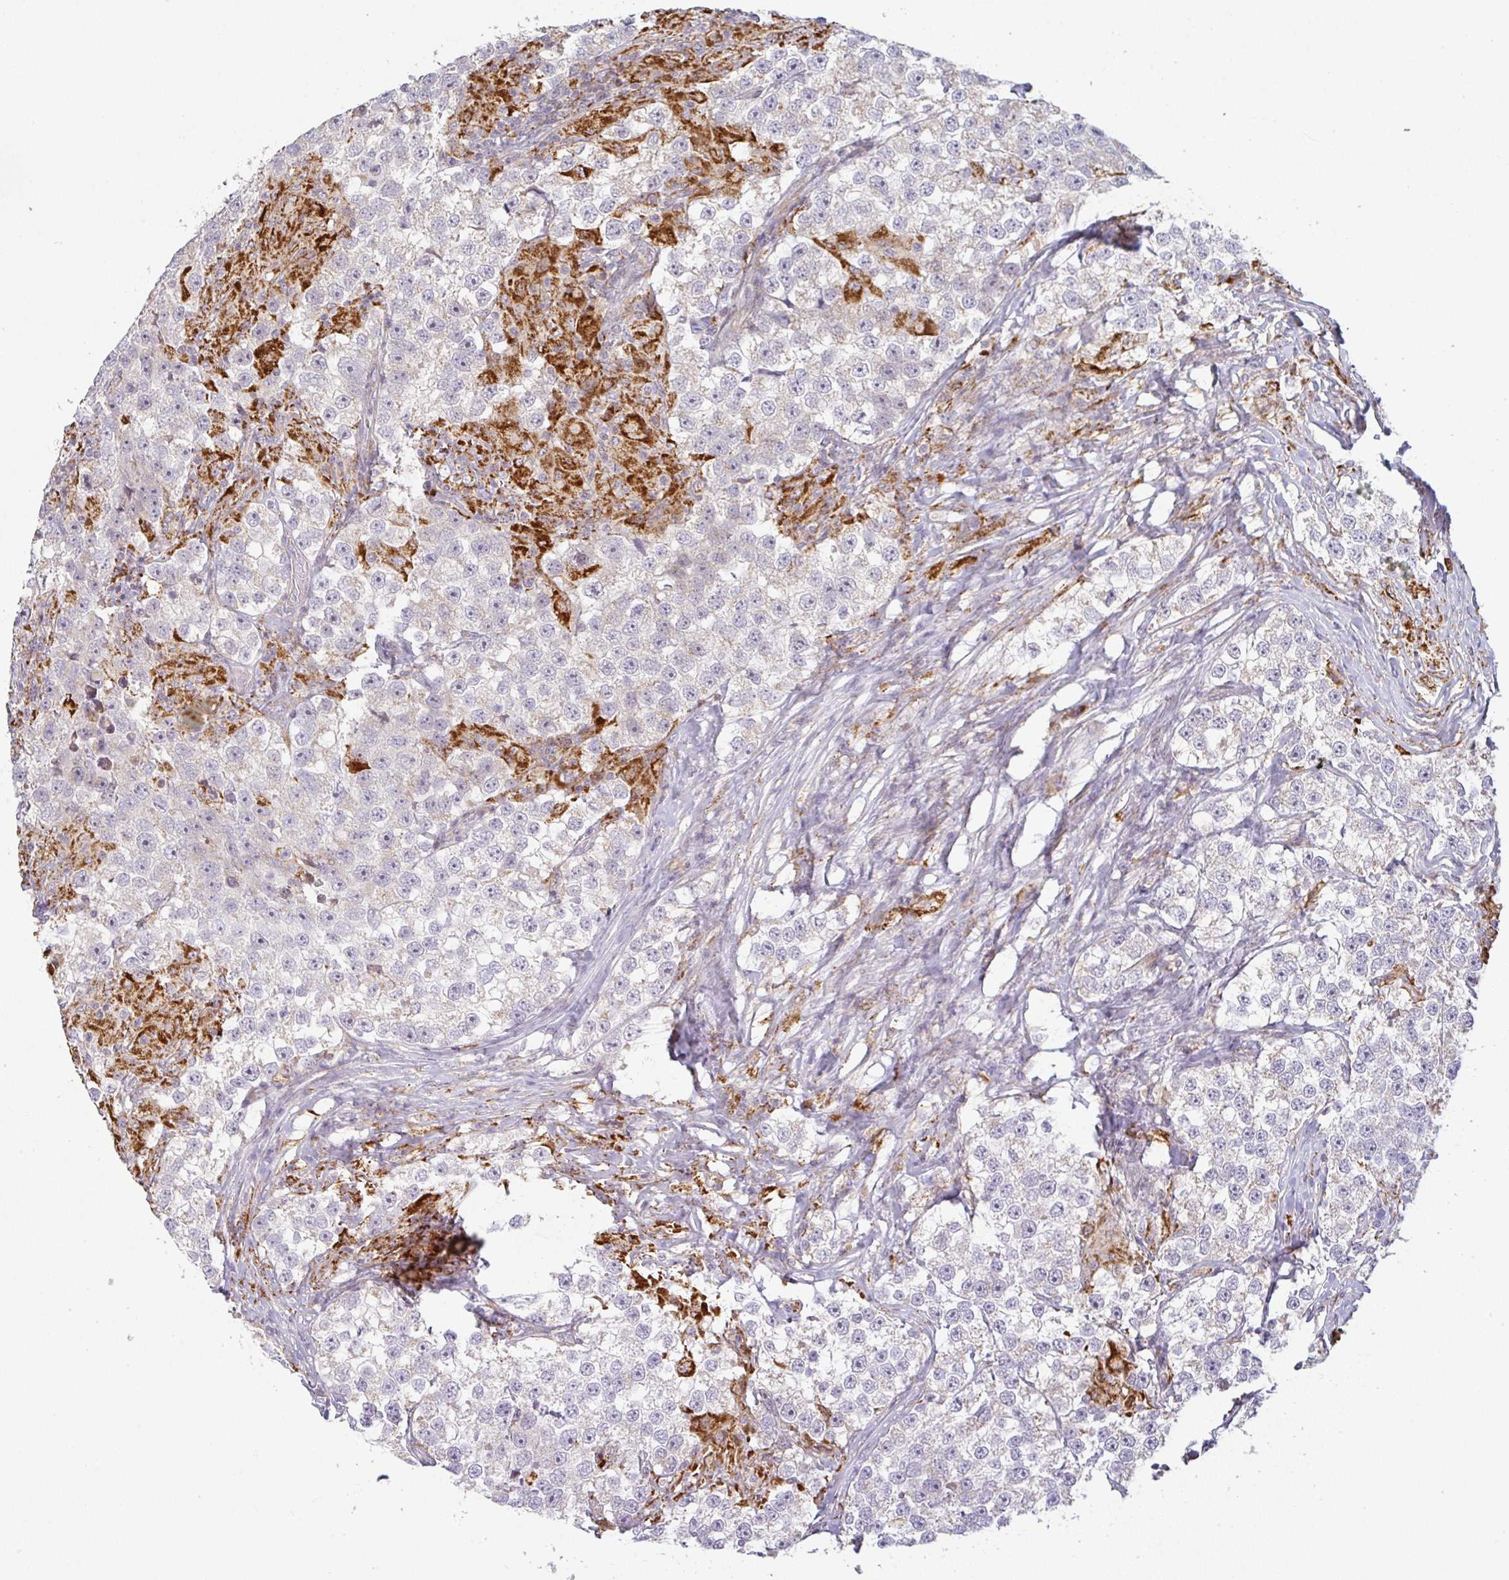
{"staining": {"intensity": "negative", "quantity": "none", "location": "none"}, "tissue": "testis cancer", "cell_type": "Tumor cells", "image_type": "cancer", "snomed": [{"axis": "morphology", "description": "Seminoma, NOS"}, {"axis": "topography", "description": "Testis"}], "caption": "Immunohistochemistry (IHC) histopathology image of human testis cancer stained for a protein (brown), which displays no expression in tumor cells. (Stains: DAB (3,3'-diaminobenzidine) immunohistochemistry (IHC) with hematoxylin counter stain, Microscopy: brightfield microscopy at high magnification).", "gene": "MOB1A", "patient": {"sex": "male", "age": 46}}